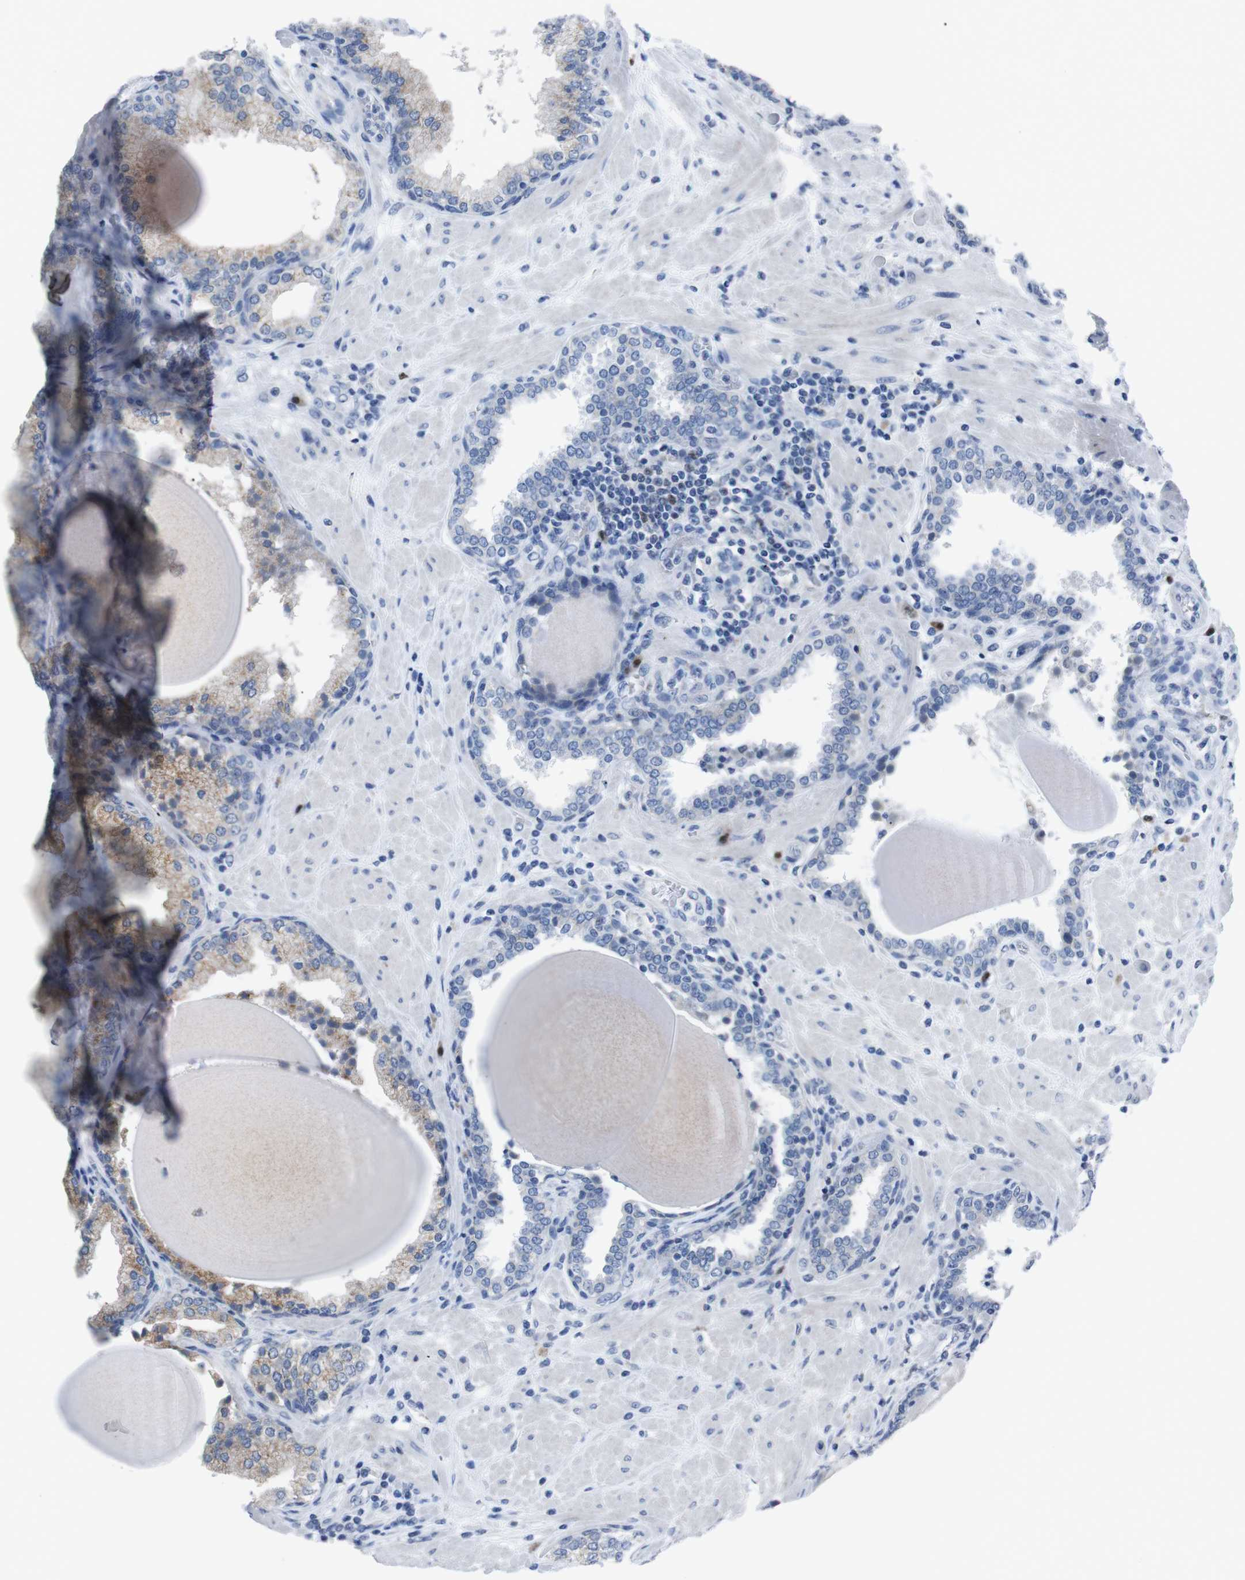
{"staining": {"intensity": "moderate", "quantity": "<25%", "location": "cytoplasmic/membranous"}, "tissue": "prostate", "cell_type": "Glandular cells", "image_type": "normal", "snomed": [{"axis": "morphology", "description": "Normal tissue, NOS"}, {"axis": "topography", "description": "Prostate"}], "caption": "Immunohistochemistry (IHC) staining of benign prostate, which reveals low levels of moderate cytoplasmic/membranous expression in about <25% of glandular cells indicating moderate cytoplasmic/membranous protein staining. The staining was performed using DAB (3,3'-diaminobenzidine) (brown) for protein detection and nuclei were counterstained in hematoxylin (blue).", "gene": "IRF4", "patient": {"sex": "male", "age": 51}}